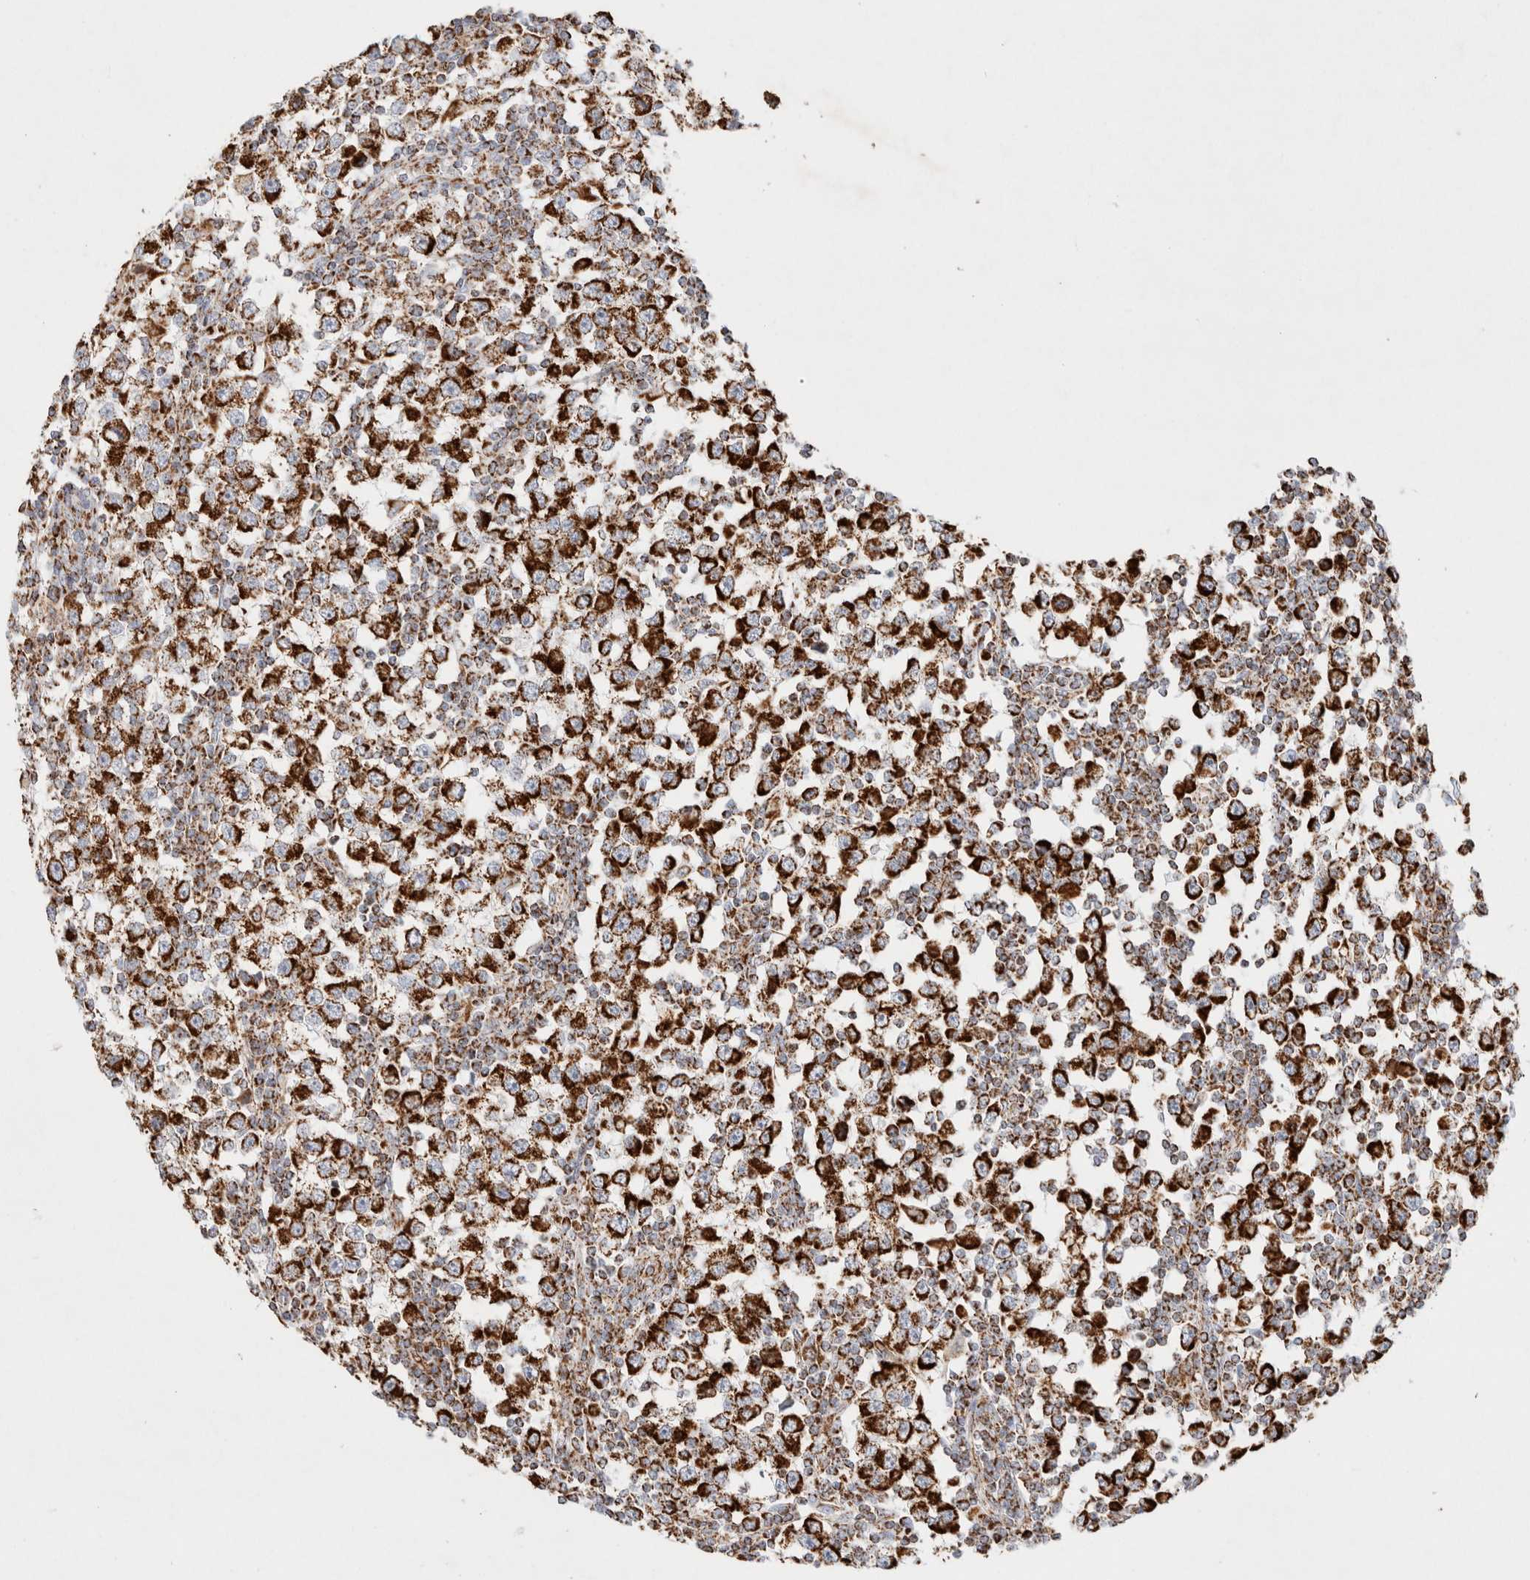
{"staining": {"intensity": "strong", "quantity": ">75%", "location": "cytoplasmic/membranous"}, "tissue": "testis cancer", "cell_type": "Tumor cells", "image_type": "cancer", "snomed": [{"axis": "morphology", "description": "Seminoma, NOS"}, {"axis": "topography", "description": "Testis"}], "caption": "Testis cancer (seminoma) was stained to show a protein in brown. There is high levels of strong cytoplasmic/membranous expression in approximately >75% of tumor cells.", "gene": "PHB2", "patient": {"sex": "male", "age": 65}}